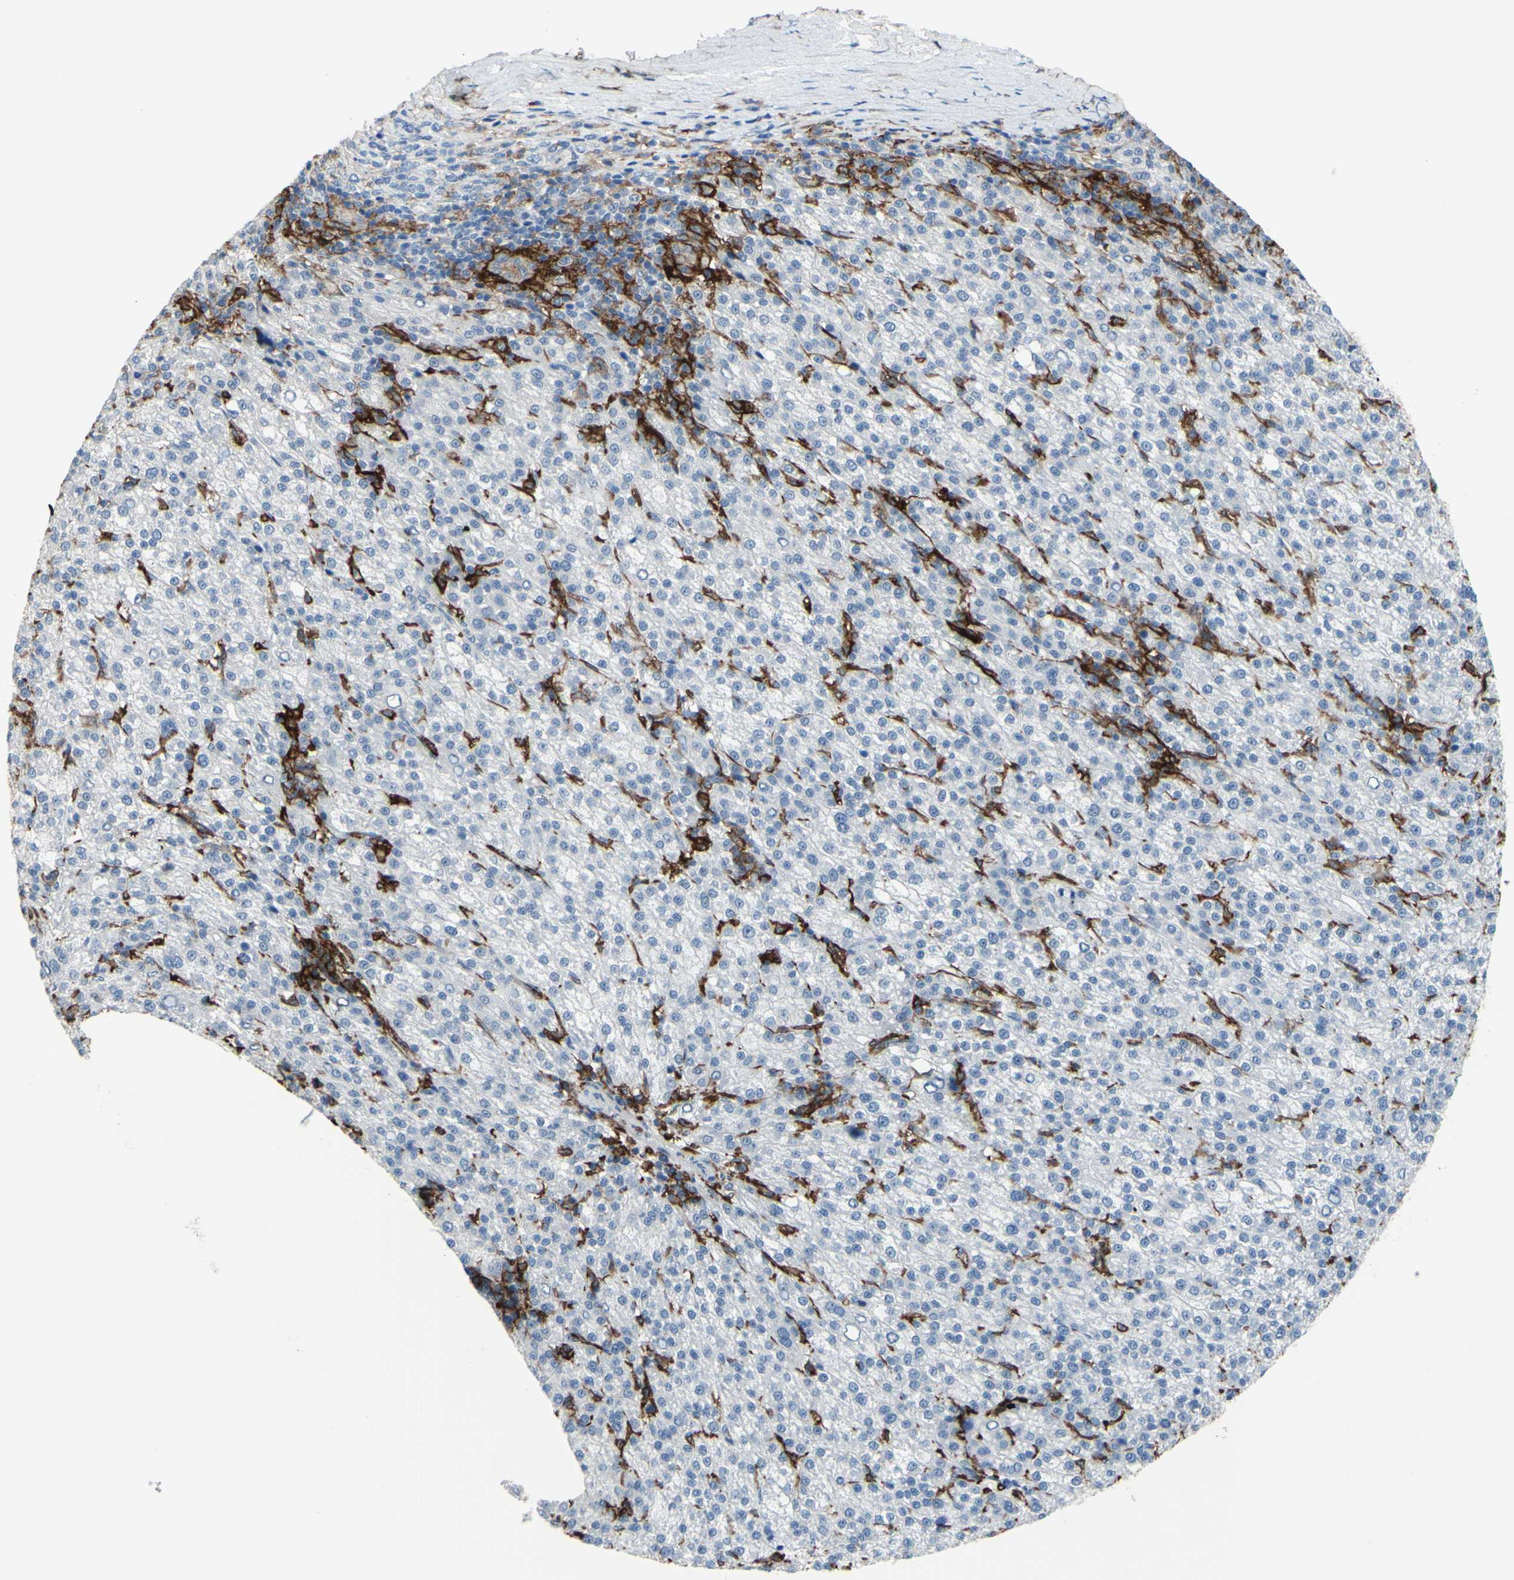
{"staining": {"intensity": "negative", "quantity": "none", "location": "none"}, "tissue": "liver cancer", "cell_type": "Tumor cells", "image_type": "cancer", "snomed": [{"axis": "morphology", "description": "Carcinoma, Hepatocellular, NOS"}, {"axis": "topography", "description": "Liver"}], "caption": "A high-resolution micrograph shows IHC staining of liver cancer (hepatocellular carcinoma), which displays no significant positivity in tumor cells. (DAB IHC visualized using brightfield microscopy, high magnification).", "gene": "FCGR2A", "patient": {"sex": "female", "age": 58}}